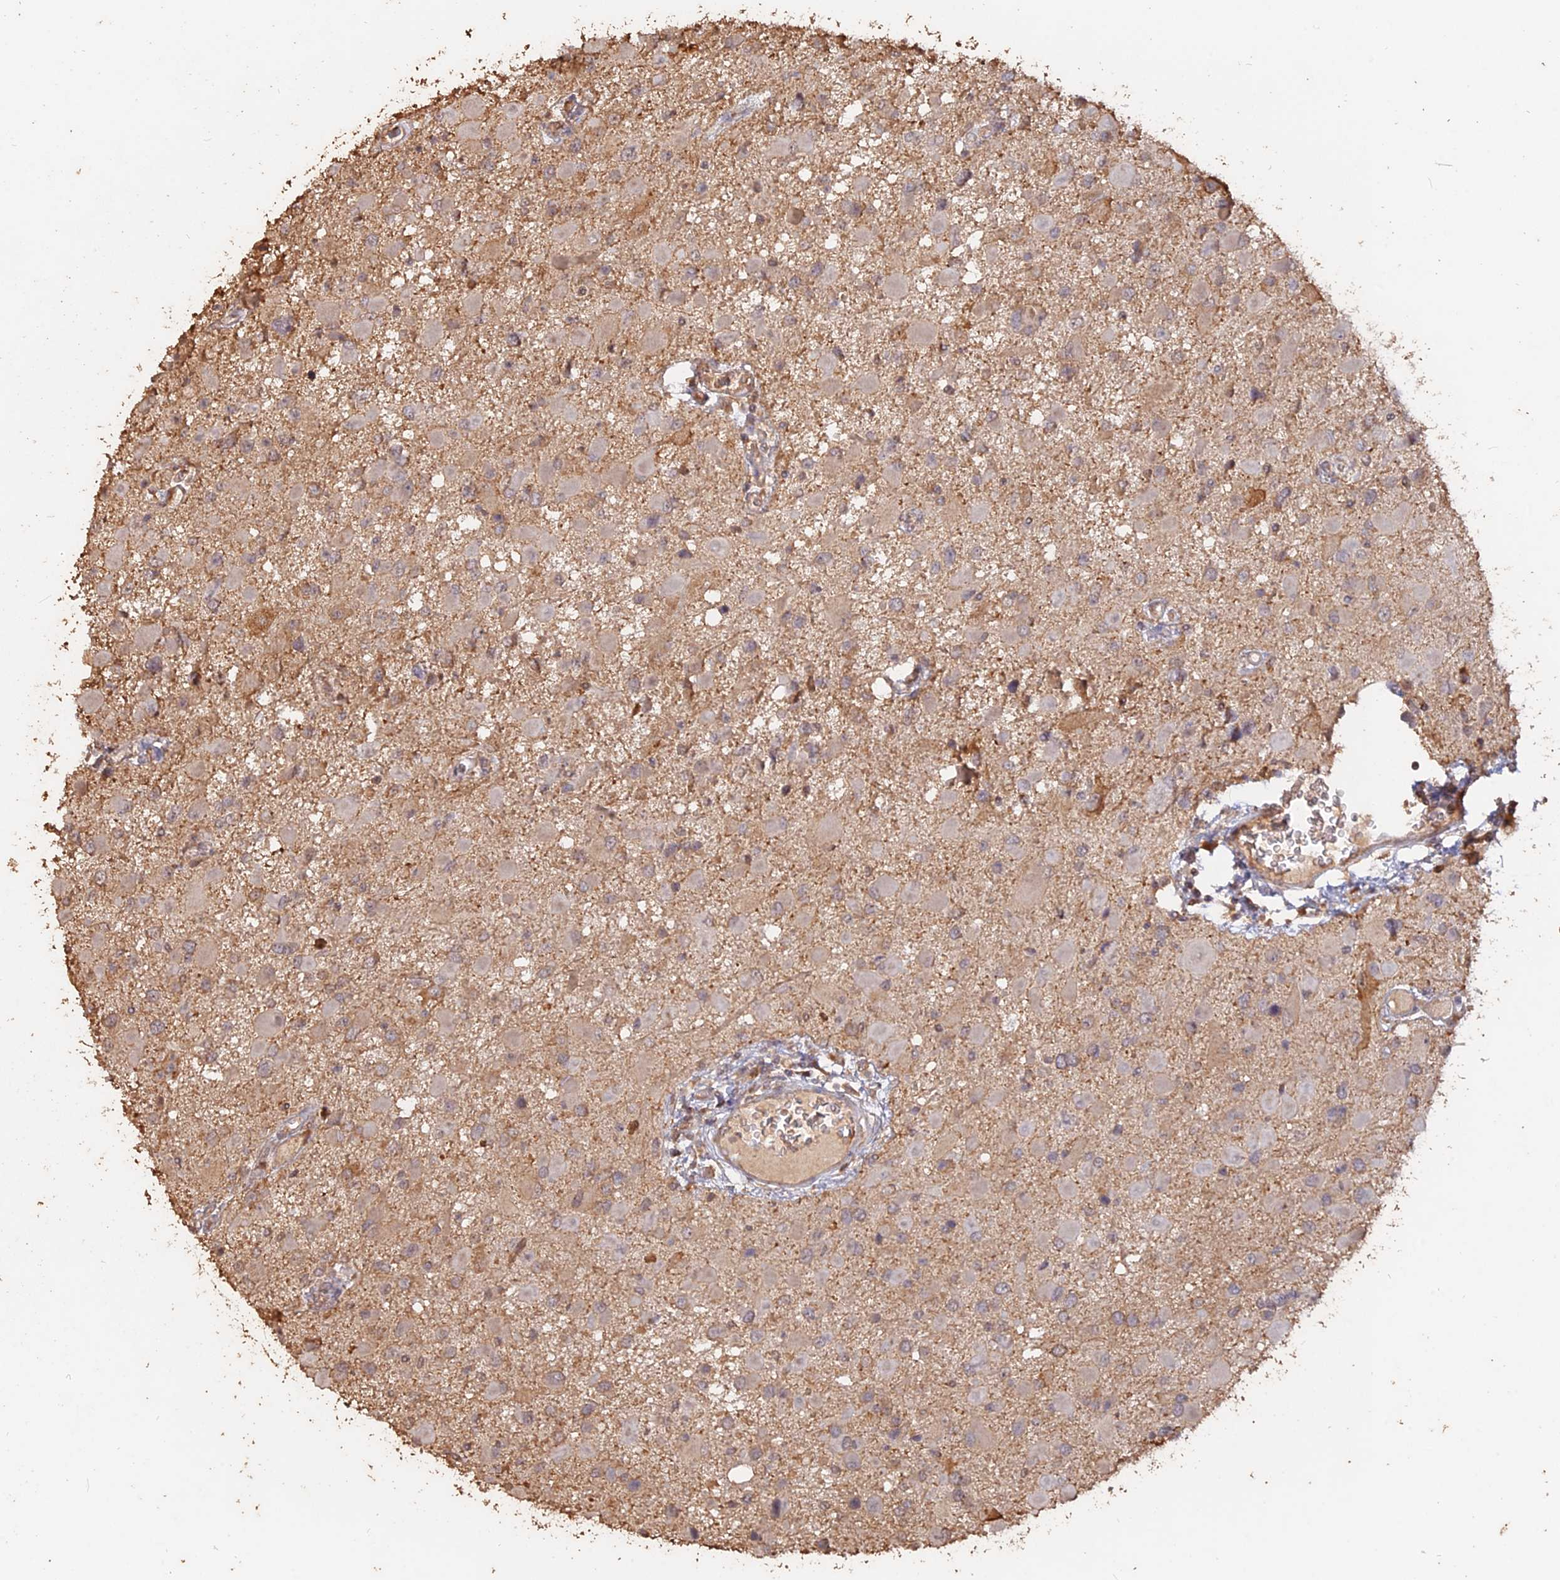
{"staining": {"intensity": "weak", "quantity": "<25%", "location": "cytoplasmic/membranous"}, "tissue": "glioma", "cell_type": "Tumor cells", "image_type": "cancer", "snomed": [{"axis": "morphology", "description": "Glioma, malignant, High grade"}, {"axis": "topography", "description": "Brain"}], "caption": "Tumor cells show no significant protein staining in malignant glioma (high-grade). (DAB immunohistochemistry (IHC) with hematoxylin counter stain).", "gene": "LAYN", "patient": {"sex": "male", "age": 53}}